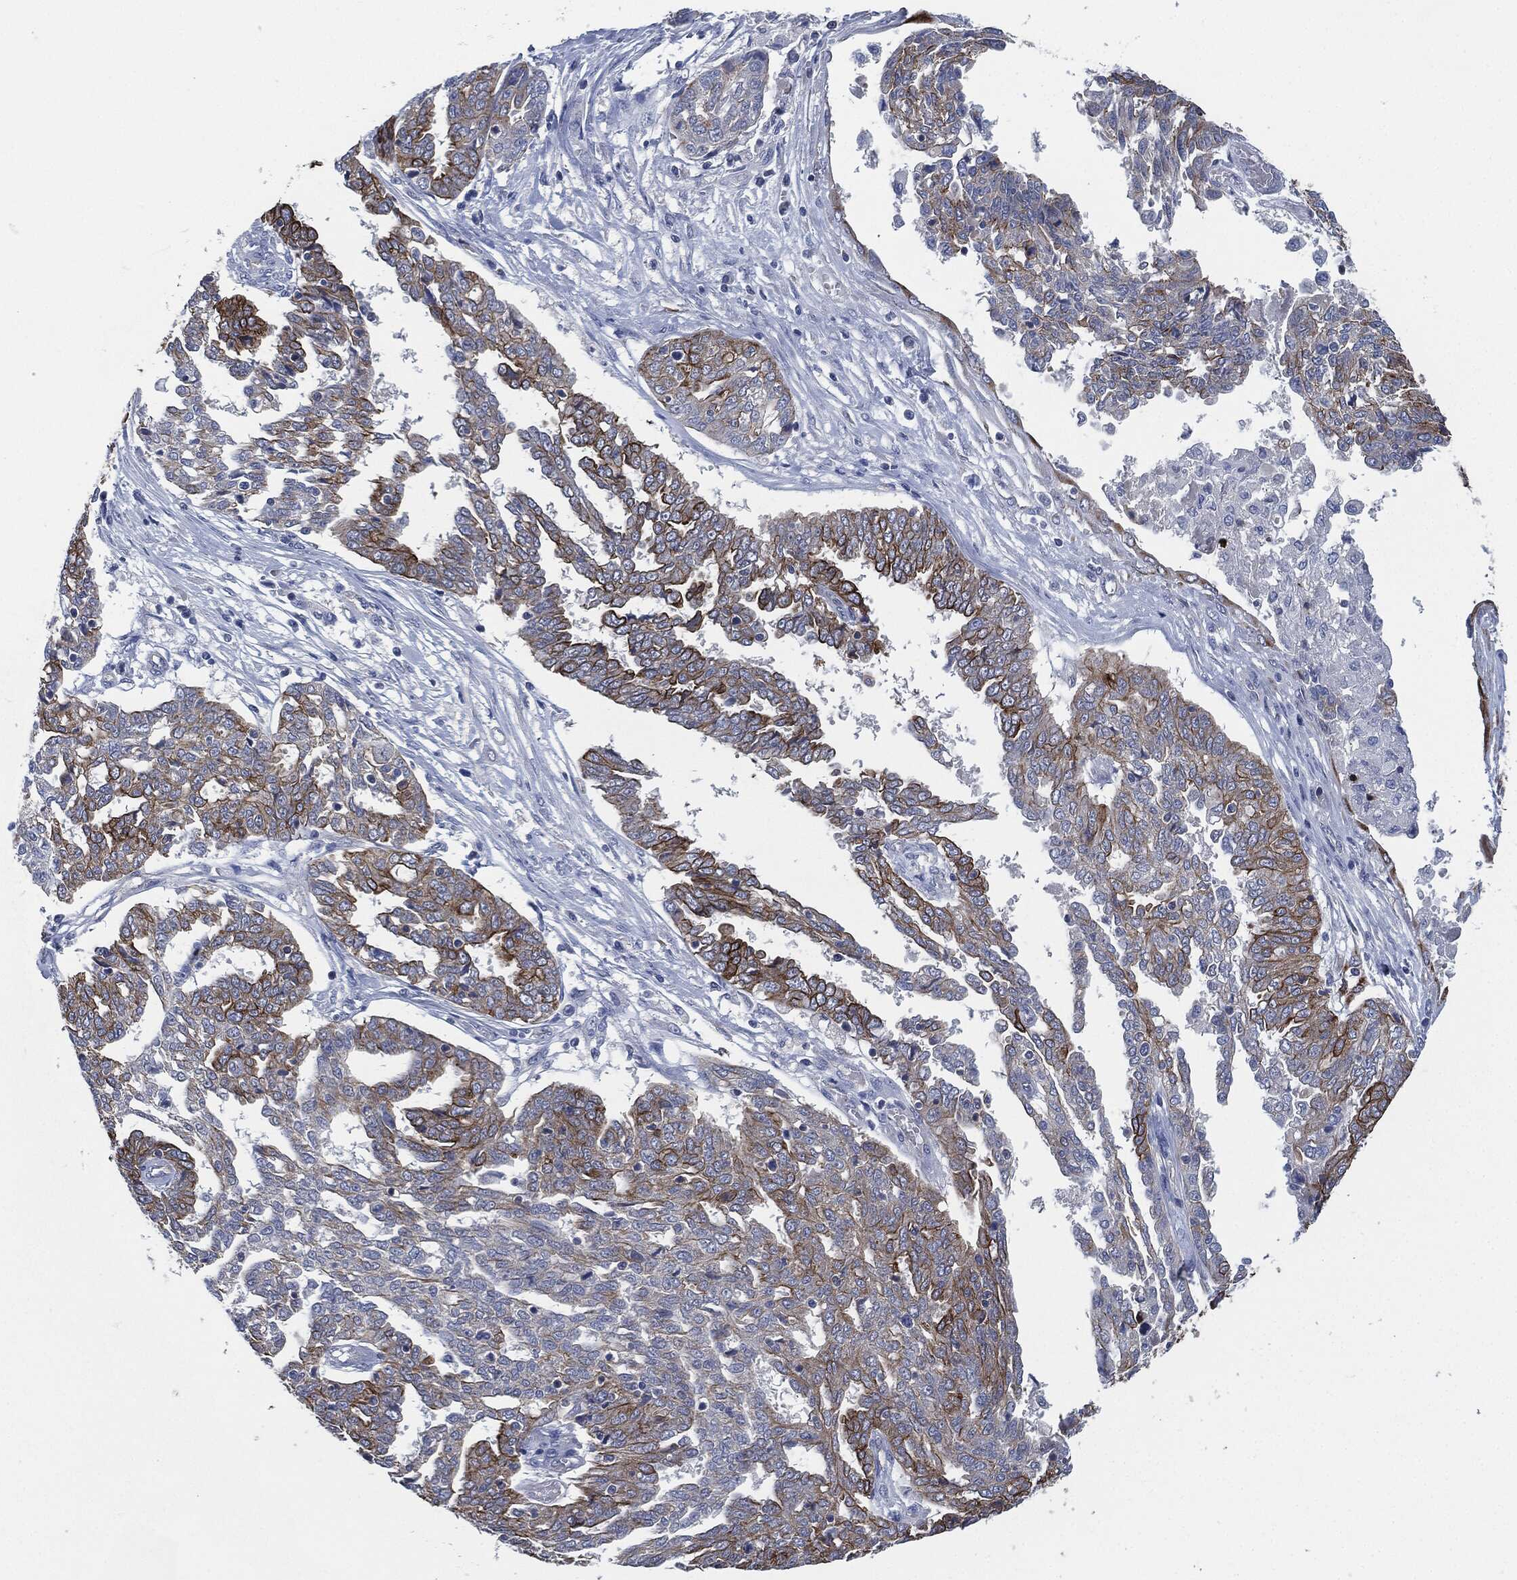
{"staining": {"intensity": "strong", "quantity": "<25%", "location": "cytoplasmic/membranous"}, "tissue": "ovarian cancer", "cell_type": "Tumor cells", "image_type": "cancer", "snomed": [{"axis": "morphology", "description": "Cystadenocarcinoma, serous, NOS"}, {"axis": "topography", "description": "Ovary"}], "caption": "IHC photomicrograph of human ovarian cancer (serous cystadenocarcinoma) stained for a protein (brown), which exhibits medium levels of strong cytoplasmic/membranous positivity in about <25% of tumor cells.", "gene": "SHROOM2", "patient": {"sex": "female", "age": 67}}